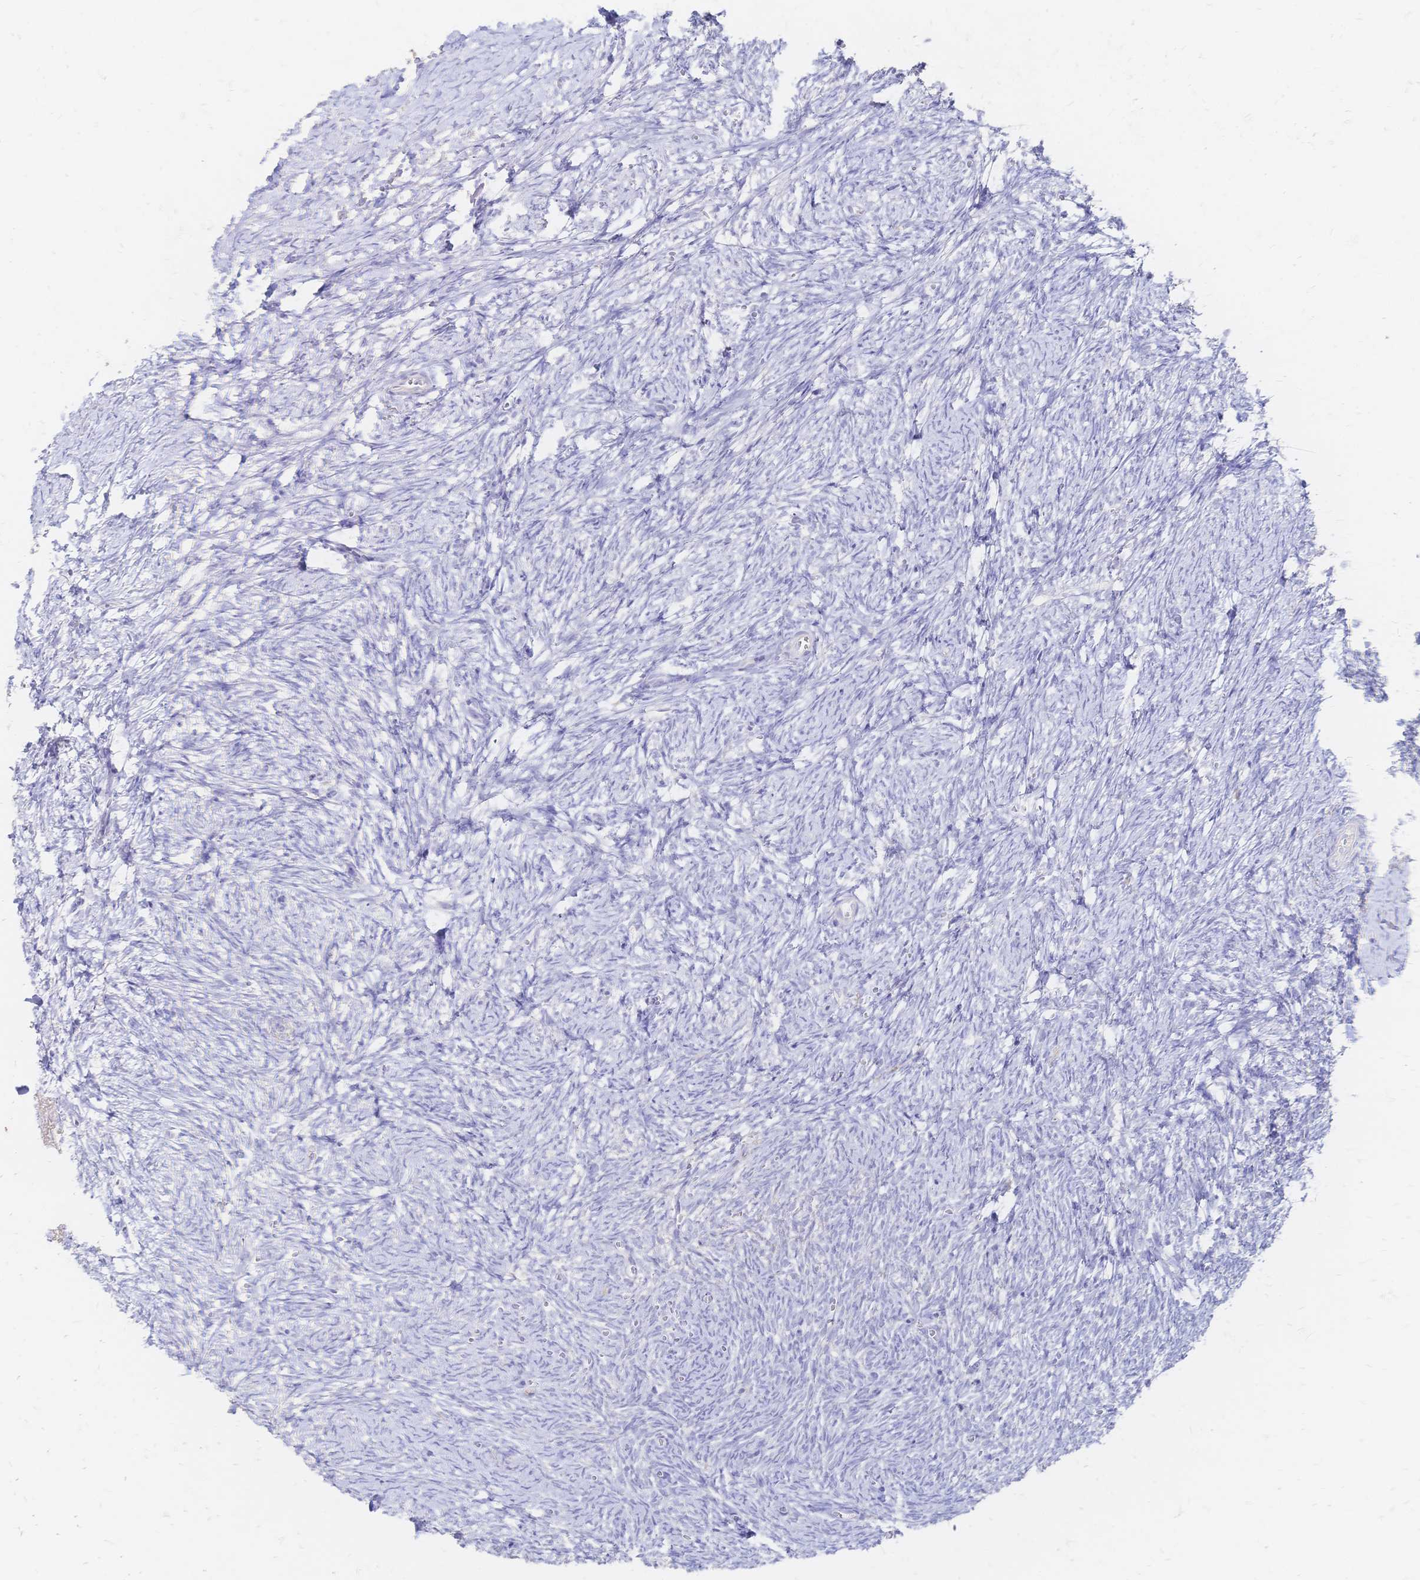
{"staining": {"intensity": "negative", "quantity": "none", "location": "none"}, "tissue": "ovary", "cell_type": "Follicle cells", "image_type": "normal", "snomed": [{"axis": "morphology", "description": "Normal tissue, NOS"}, {"axis": "topography", "description": "Ovary"}], "caption": "The photomicrograph reveals no significant staining in follicle cells of ovary. The staining is performed using DAB (3,3'-diaminobenzidine) brown chromogen with nuclei counter-stained in using hematoxylin.", "gene": "VWC2L", "patient": {"sex": "female", "age": 41}}